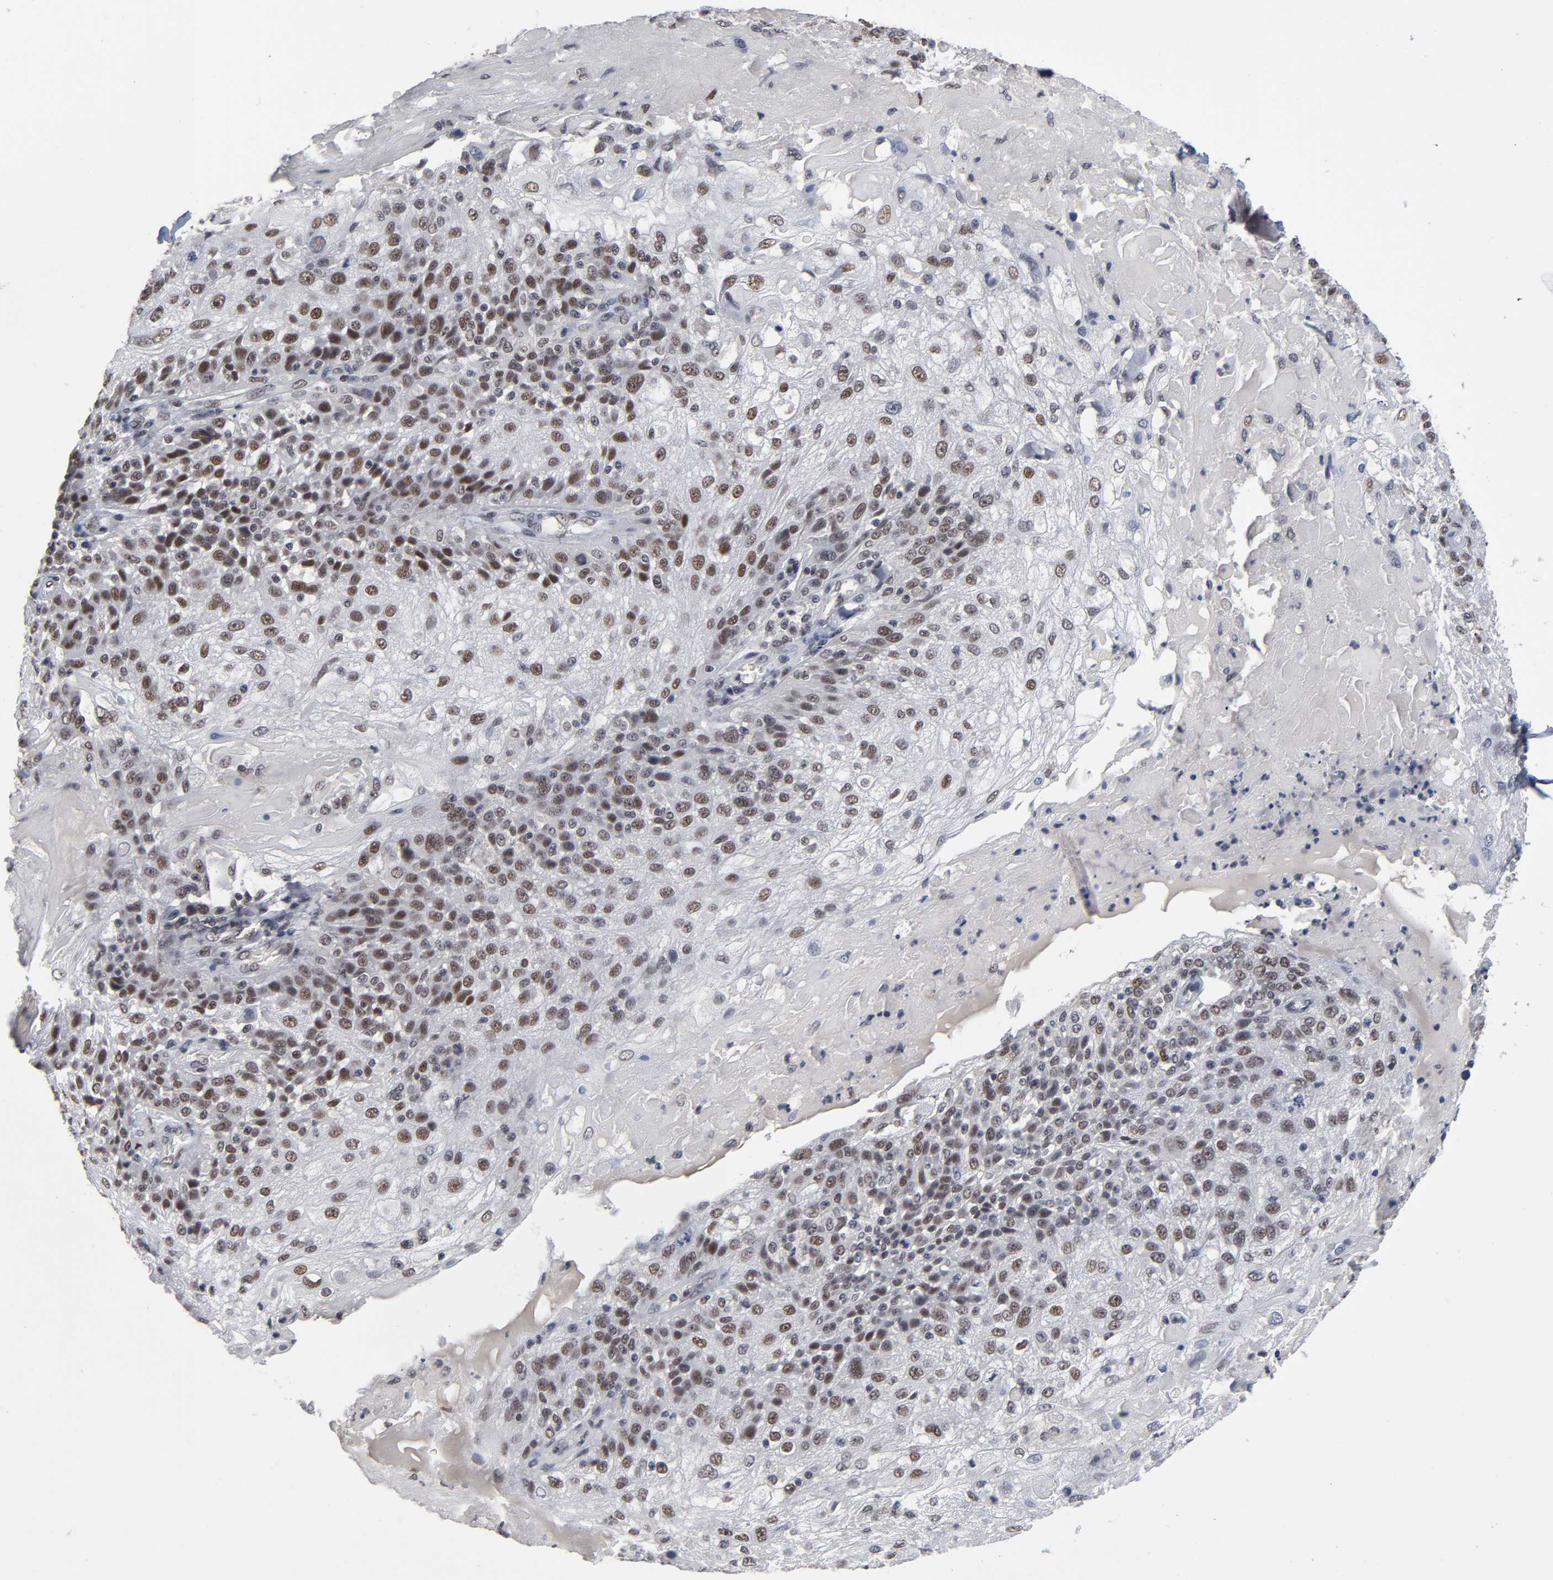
{"staining": {"intensity": "weak", "quantity": ">75%", "location": "nuclear"}, "tissue": "skin cancer", "cell_type": "Tumor cells", "image_type": "cancer", "snomed": [{"axis": "morphology", "description": "Normal tissue, NOS"}, {"axis": "morphology", "description": "Squamous cell carcinoma, NOS"}, {"axis": "topography", "description": "Skin"}], "caption": "Immunohistochemical staining of squamous cell carcinoma (skin) reveals low levels of weak nuclear protein positivity in about >75% of tumor cells. The protein is stained brown, and the nuclei are stained in blue (DAB (3,3'-diaminobenzidine) IHC with brightfield microscopy, high magnification).", "gene": "TRIM33", "patient": {"sex": "female", "age": 83}}